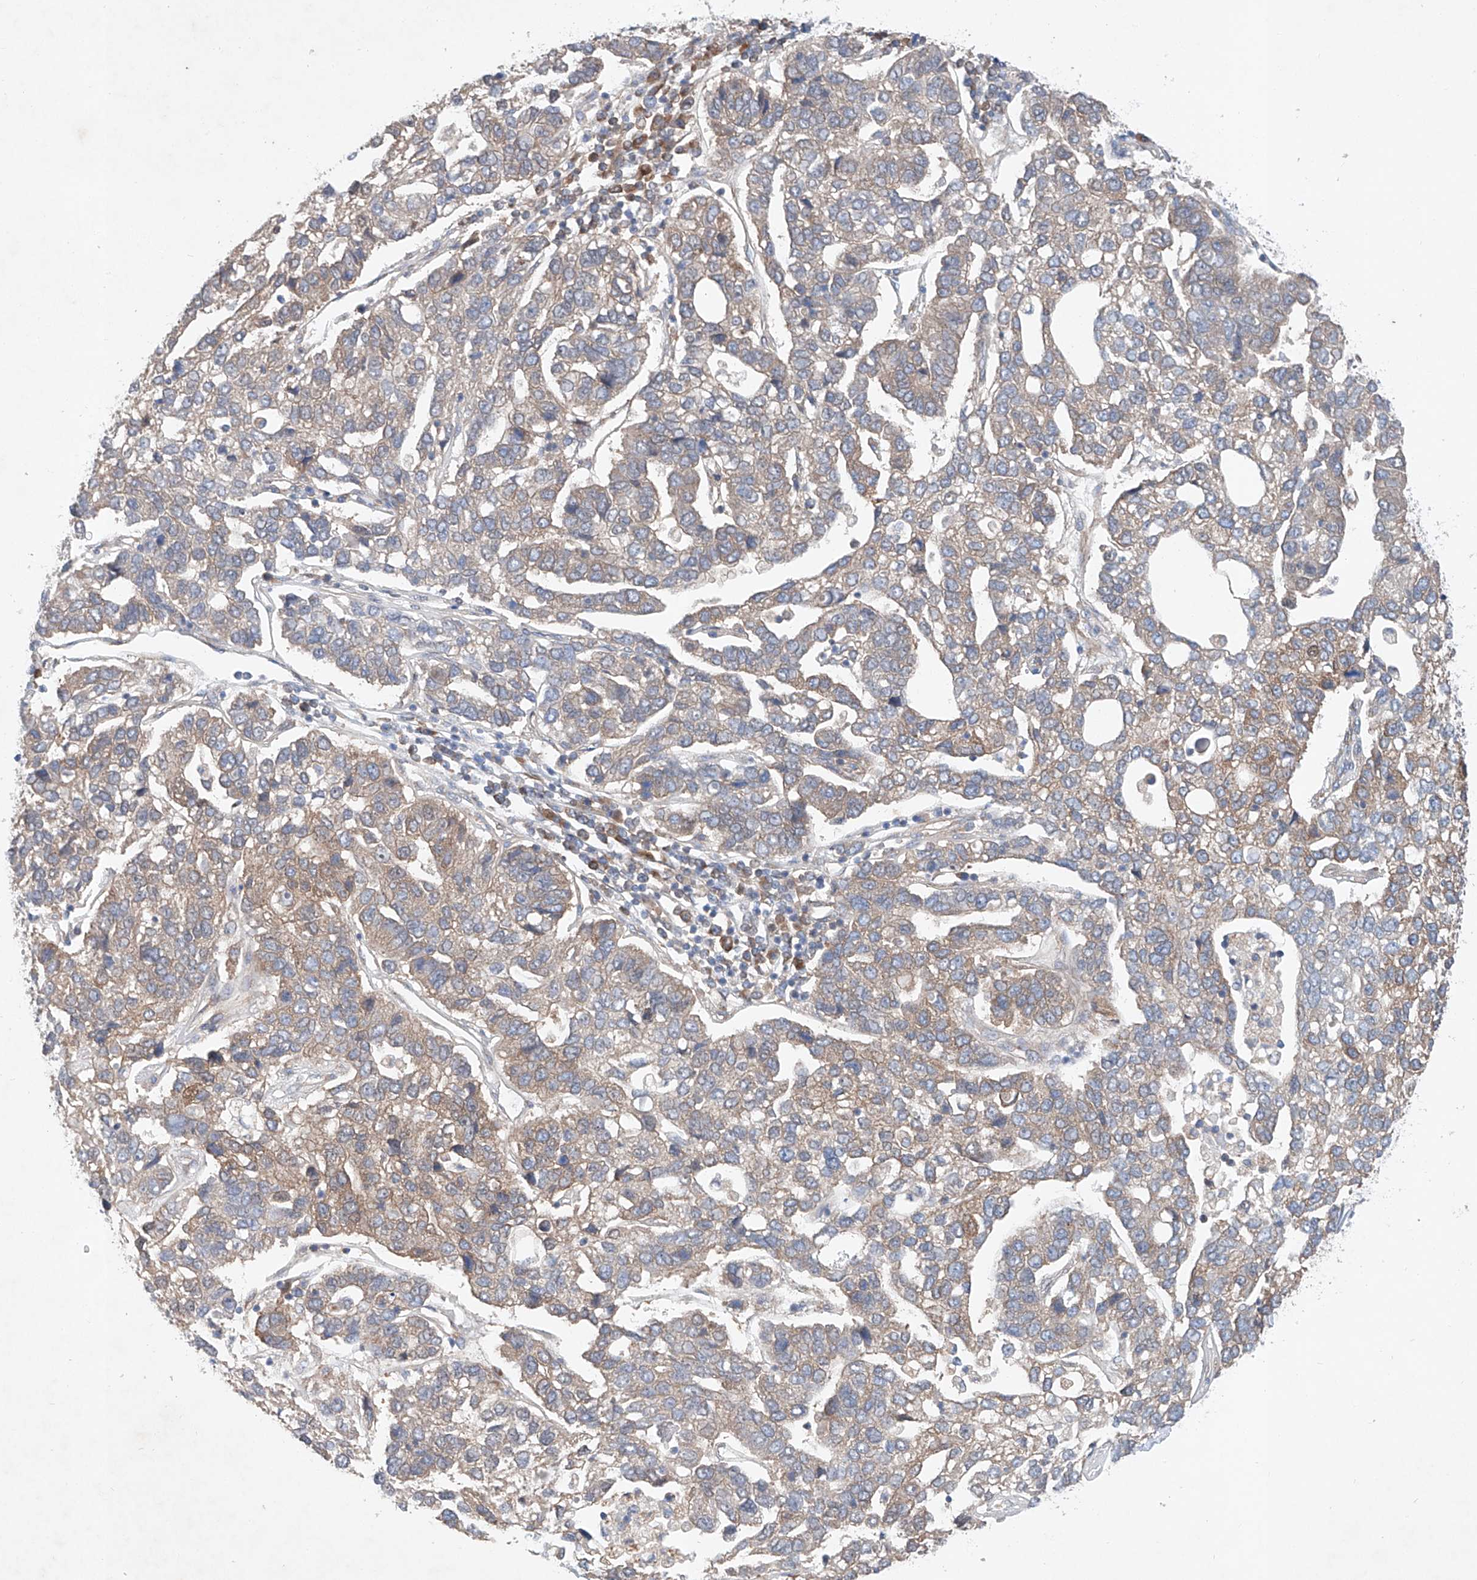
{"staining": {"intensity": "weak", "quantity": "25%-75%", "location": "cytoplasmic/membranous"}, "tissue": "pancreatic cancer", "cell_type": "Tumor cells", "image_type": "cancer", "snomed": [{"axis": "morphology", "description": "Adenocarcinoma, NOS"}, {"axis": "topography", "description": "Pancreas"}], "caption": "Pancreatic cancer tissue shows weak cytoplasmic/membranous positivity in about 25%-75% of tumor cells, visualized by immunohistochemistry.", "gene": "FASTK", "patient": {"sex": "female", "age": 61}}